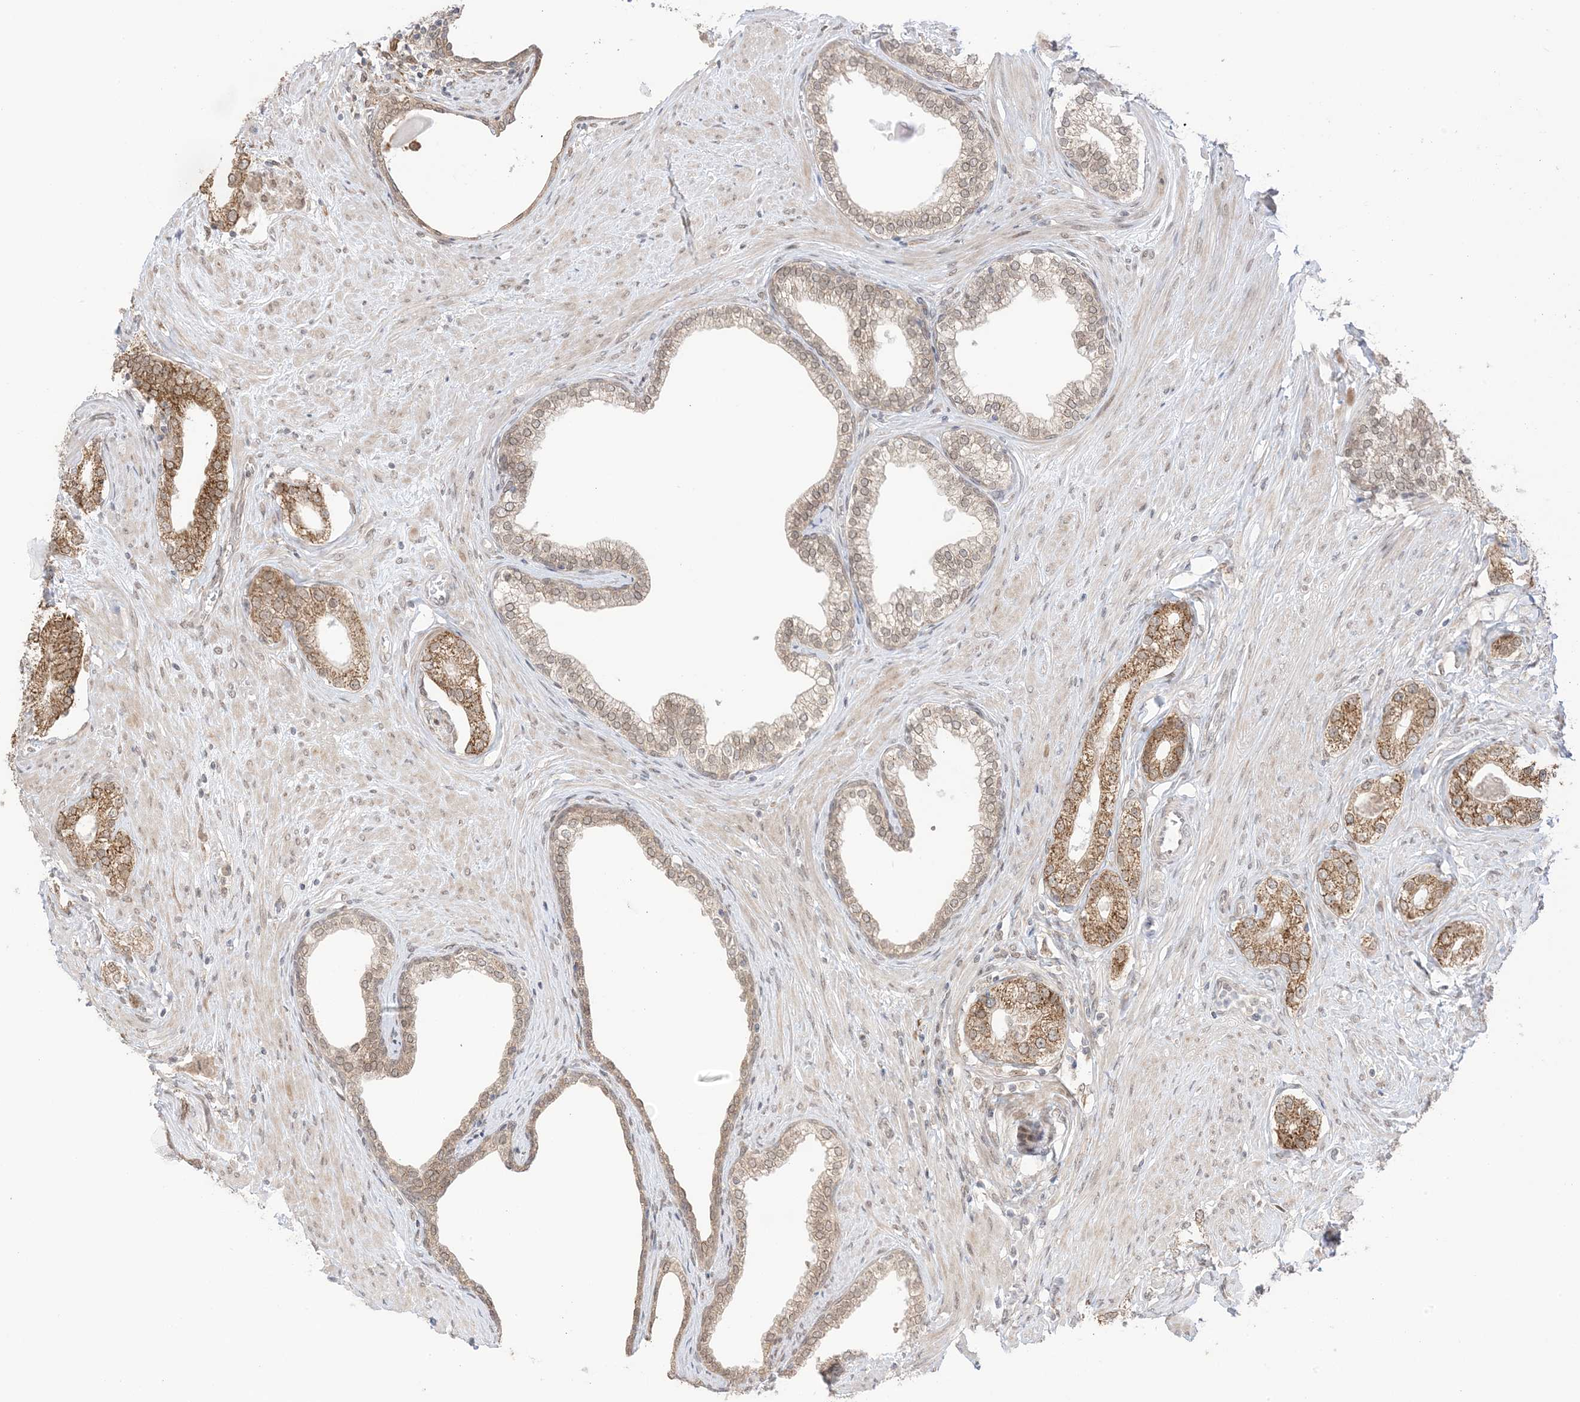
{"staining": {"intensity": "moderate", "quantity": ">75%", "location": "cytoplasmic/membranous"}, "tissue": "prostate cancer", "cell_type": "Tumor cells", "image_type": "cancer", "snomed": [{"axis": "morphology", "description": "Adenocarcinoma, High grade"}, {"axis": "topography", "description": "Prostate"}], "caption": "Human prostate cancer (high-grade adenocarcinoma) stained with a protein marker exhibits moderate staining in tumor cells.", "gene": "UBE2E2", "patient": {"sex": "male", "age": 63}}